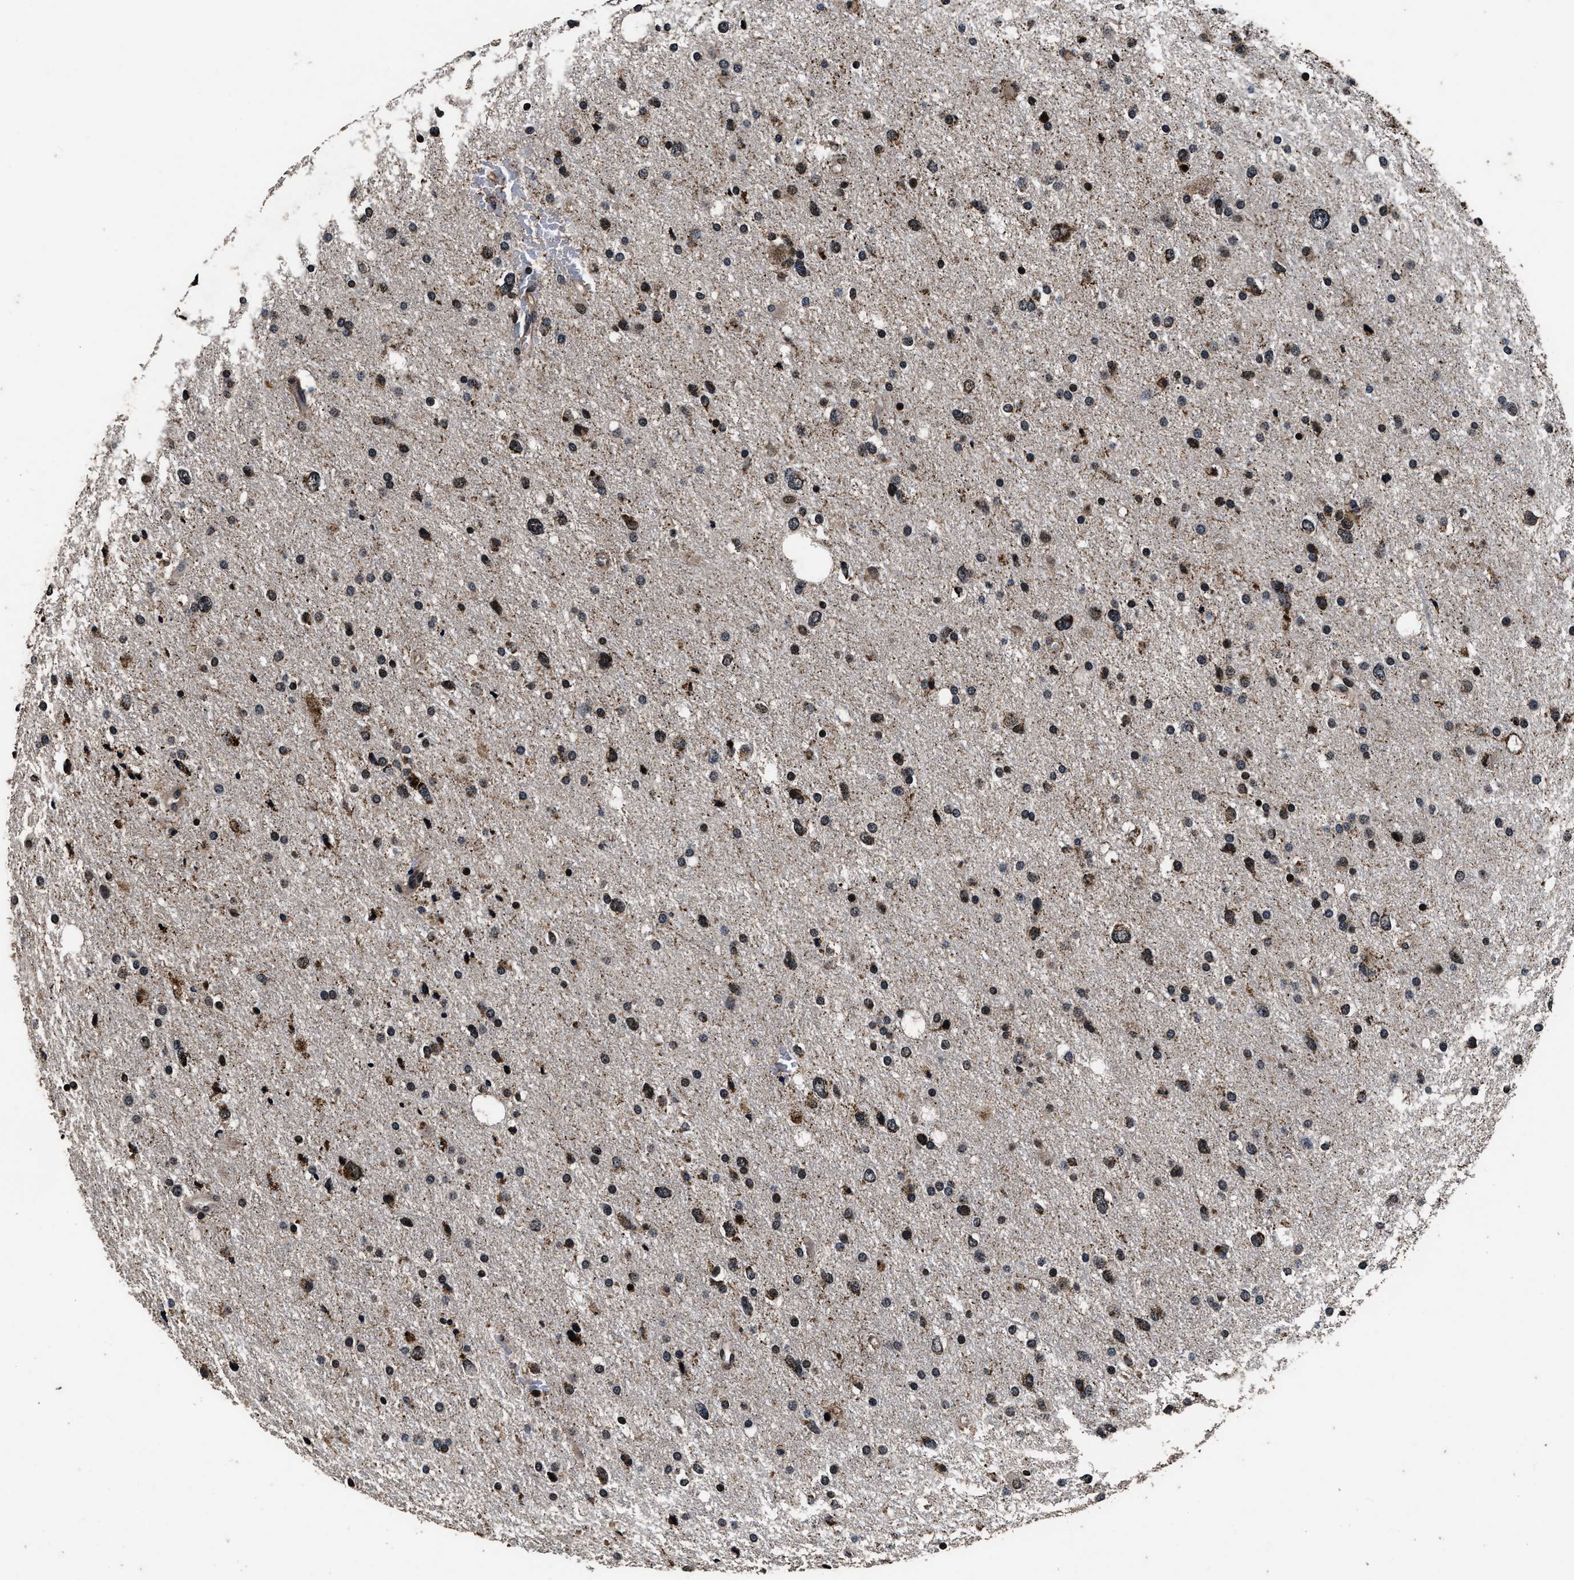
{"staining": {"intensity": "moderate", "quantity": ">75%", "location": "cytoplasmic/membranous,nuclear"}, "tissue": "glioma", "cell_type": "Tumor cells", "image_type": "cancer", "snomed": [{"axis": "morphology", "description": "Glioma, malignant, Low grade"}, {"axis": "topography", "description": "Brain"}], "caption": "About >75% of tumor cells in low-grade glioma (malignant) display moderate cytoplasmic/membranous and nuclear protein staining as visualized by brown immunohistochemical staining.", "gene": "CSTF1", "patient": {"sex": "female", "age": 37}}